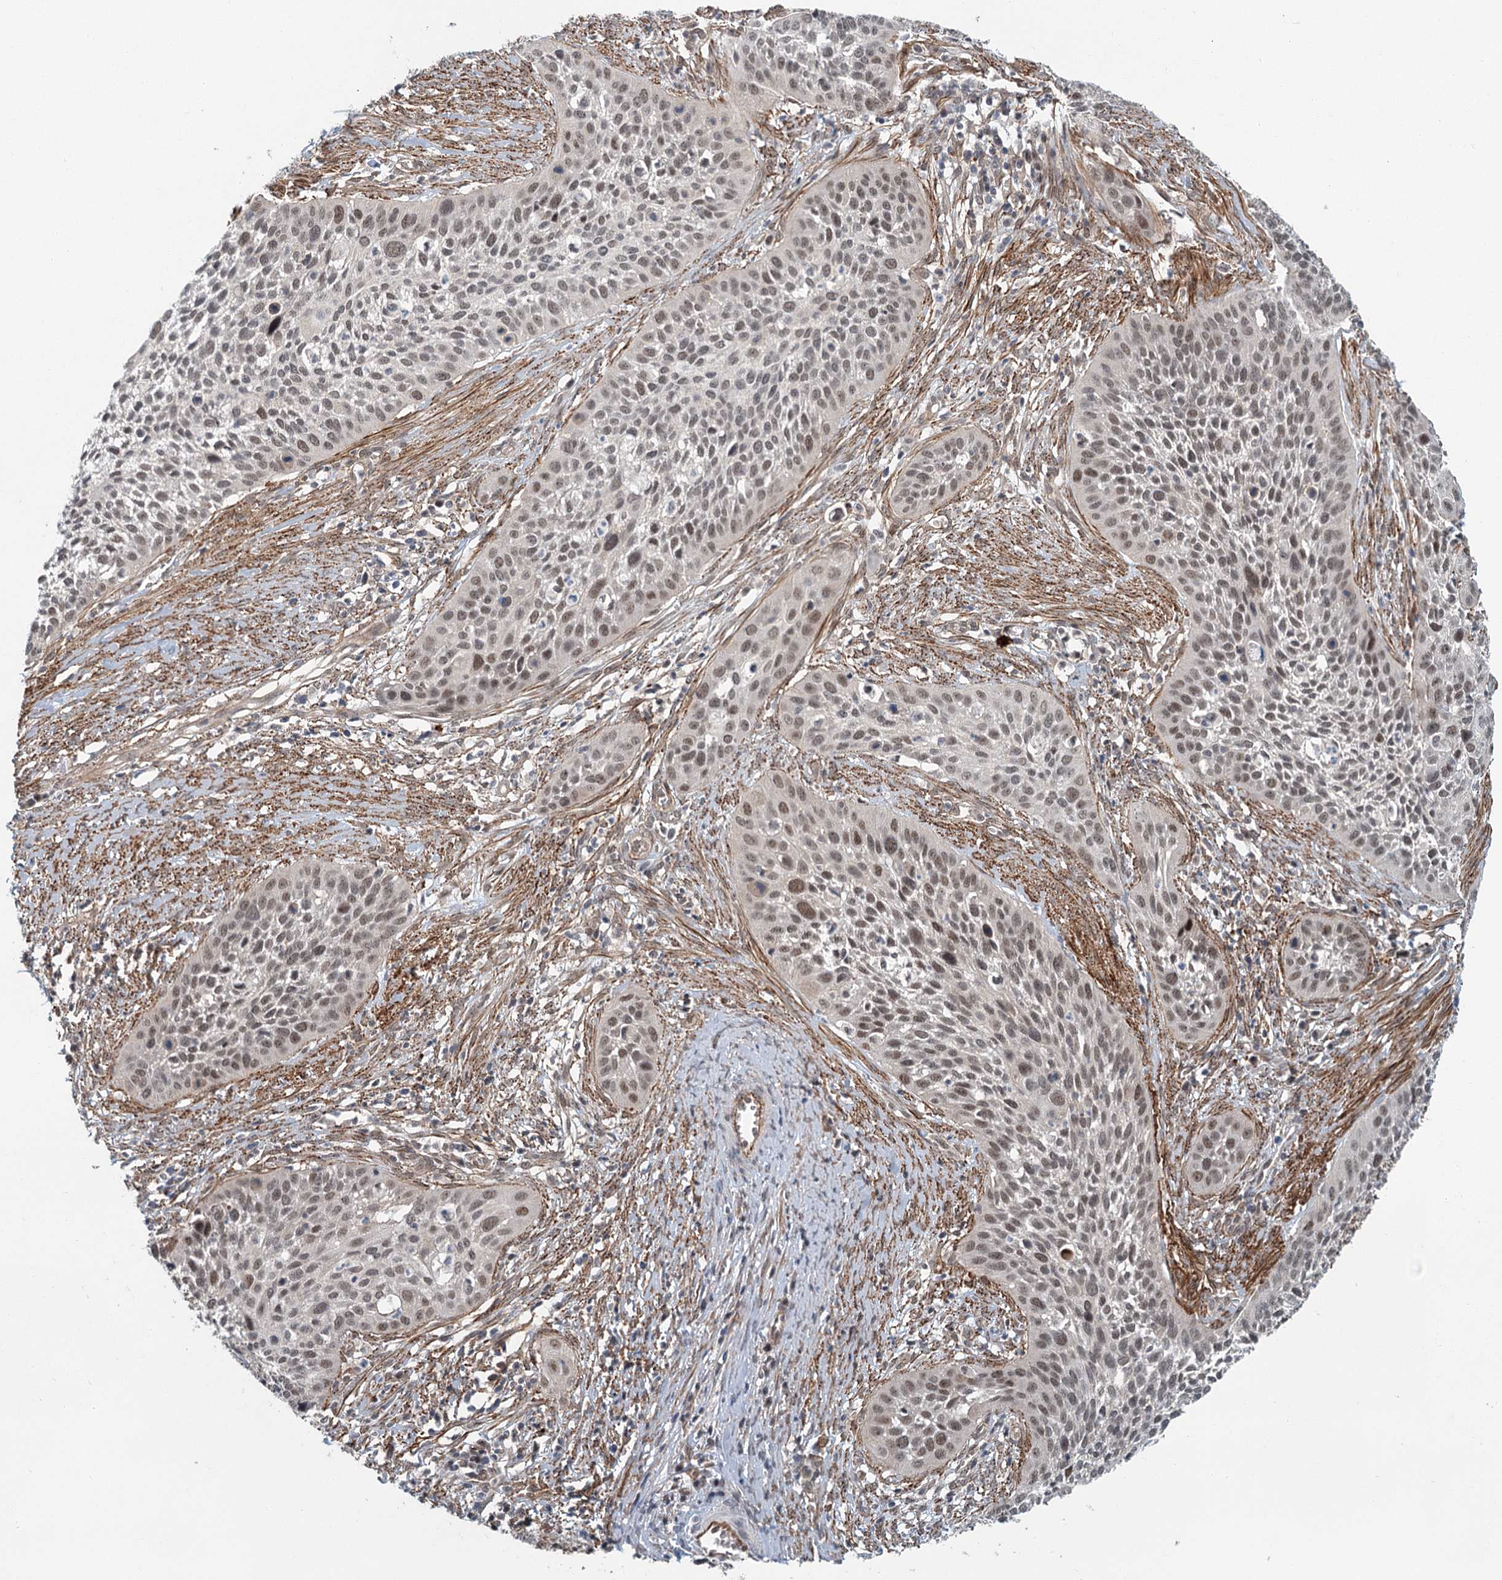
{"staining": {"intensity": "moderate", "quantity": "25%-75%", "location": "nuclear"}, "tissue": "cervical cancer", "cell_type": "Tumor cells", "image_type": "cancer", "snomed": [{"axis": "morphology", "description": "Squamous cell carcinoma, NOS"}, {"axis": "topography", "description": "Cervix"}], "caption": "An IHC photomicrograph of tumor tissue is shown. Protein staining in brown labels moderate nuclear positivity in cervical cancer within tumor cells. (IHC, brightfield microscopy, high magnification).", "gene": "TAS2R42", "patient": {"sex": "female", "age": 34}}